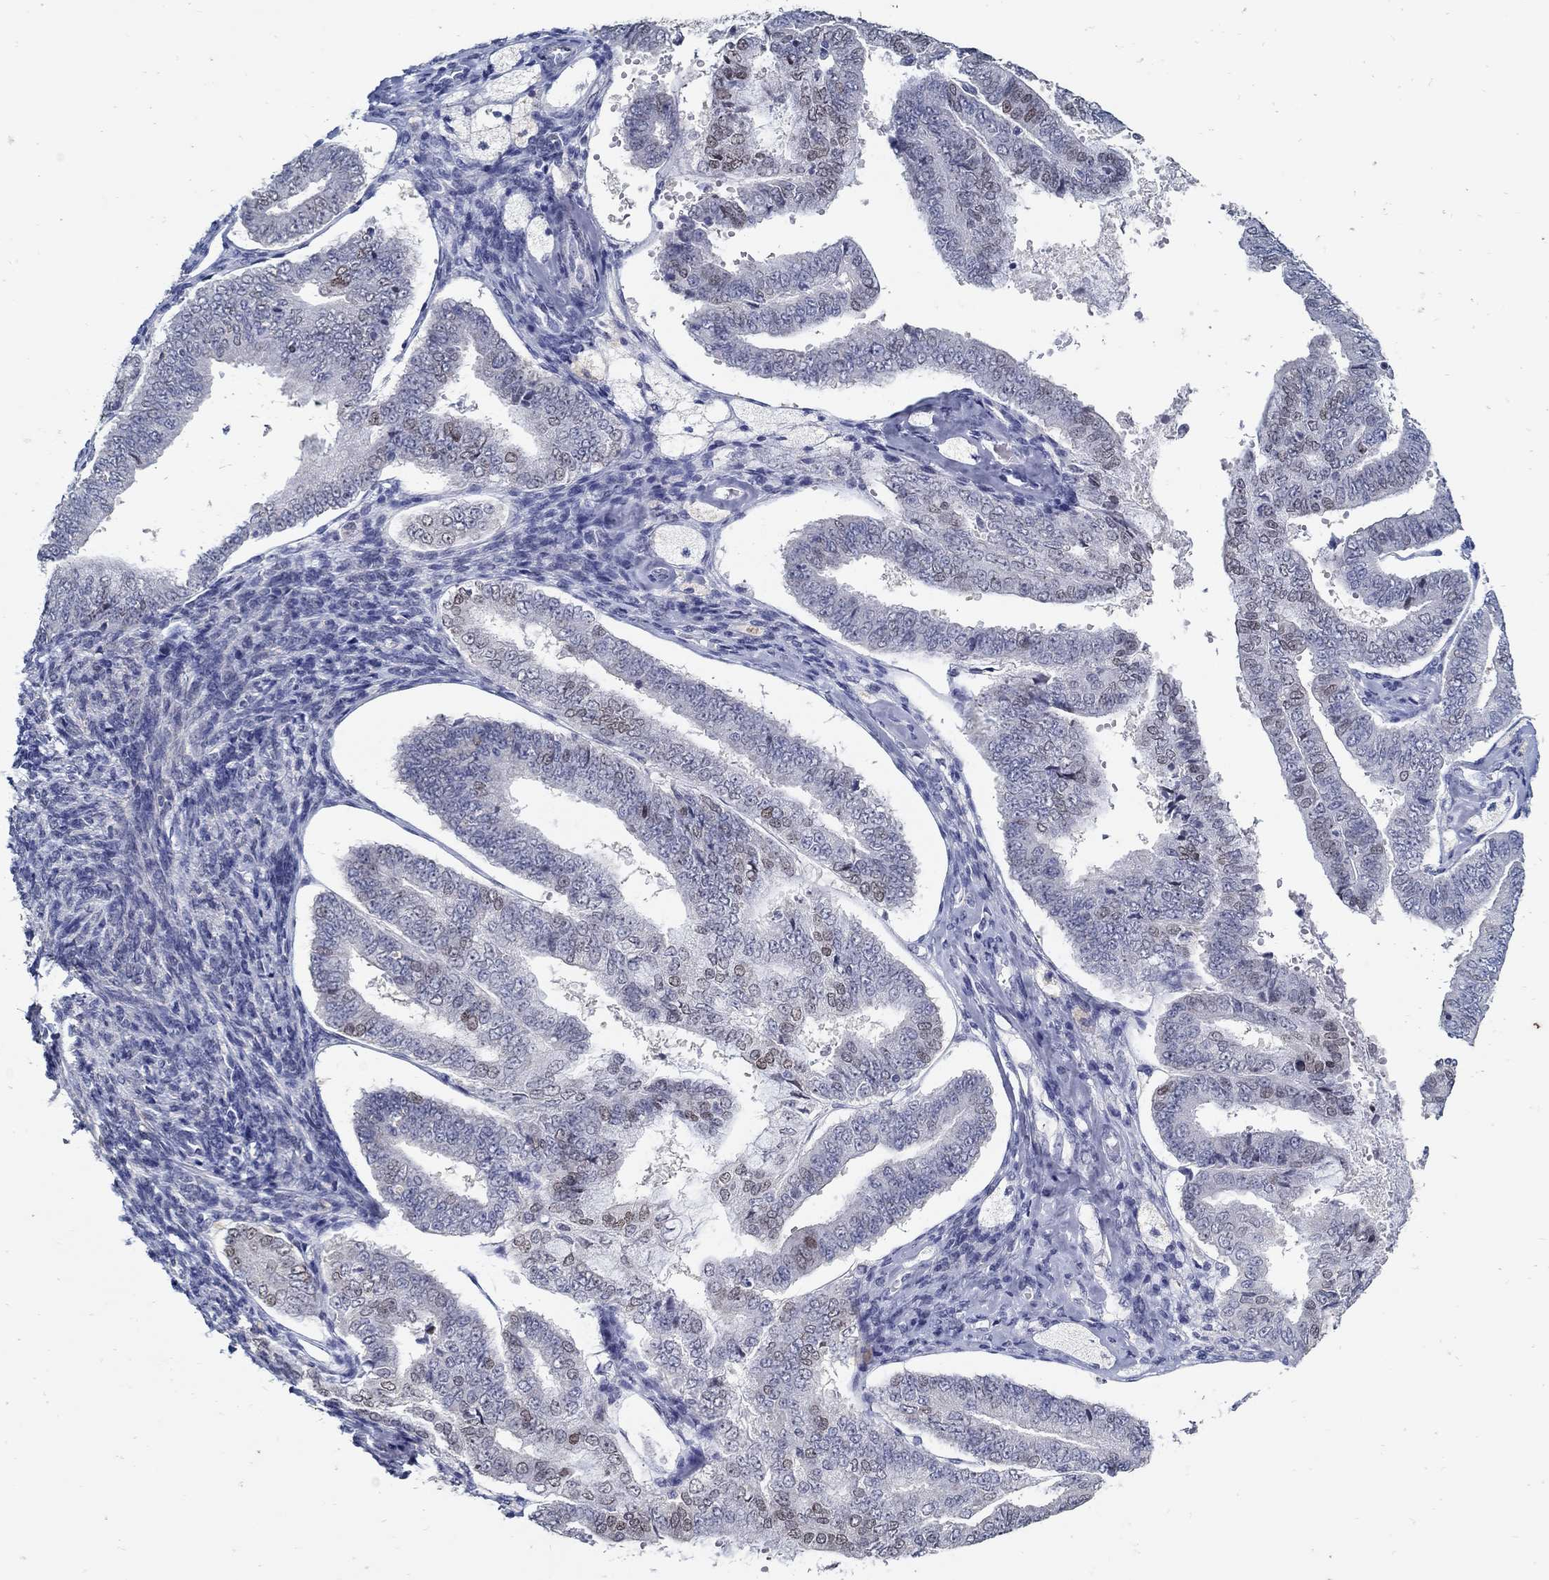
{"staining": {"intensity": "weak", "quantity": "<25%", "location": "nuclear"}, "tissue": "endometrial cancer", "cell_type": "Tumor cells", "image_type": "cancer", "snomed": [{"axis": "morphology", "description": "Adenocarcinoma, NOS"}, {"axis": "topography", "description": "Endometrium"}], "caption": "An image of endometrial adenocarcinoma stained for a protein exhibits no brown staining in tumor cells.", "gene": "USP29", "patient": {"sex": "female", "age": 63}}